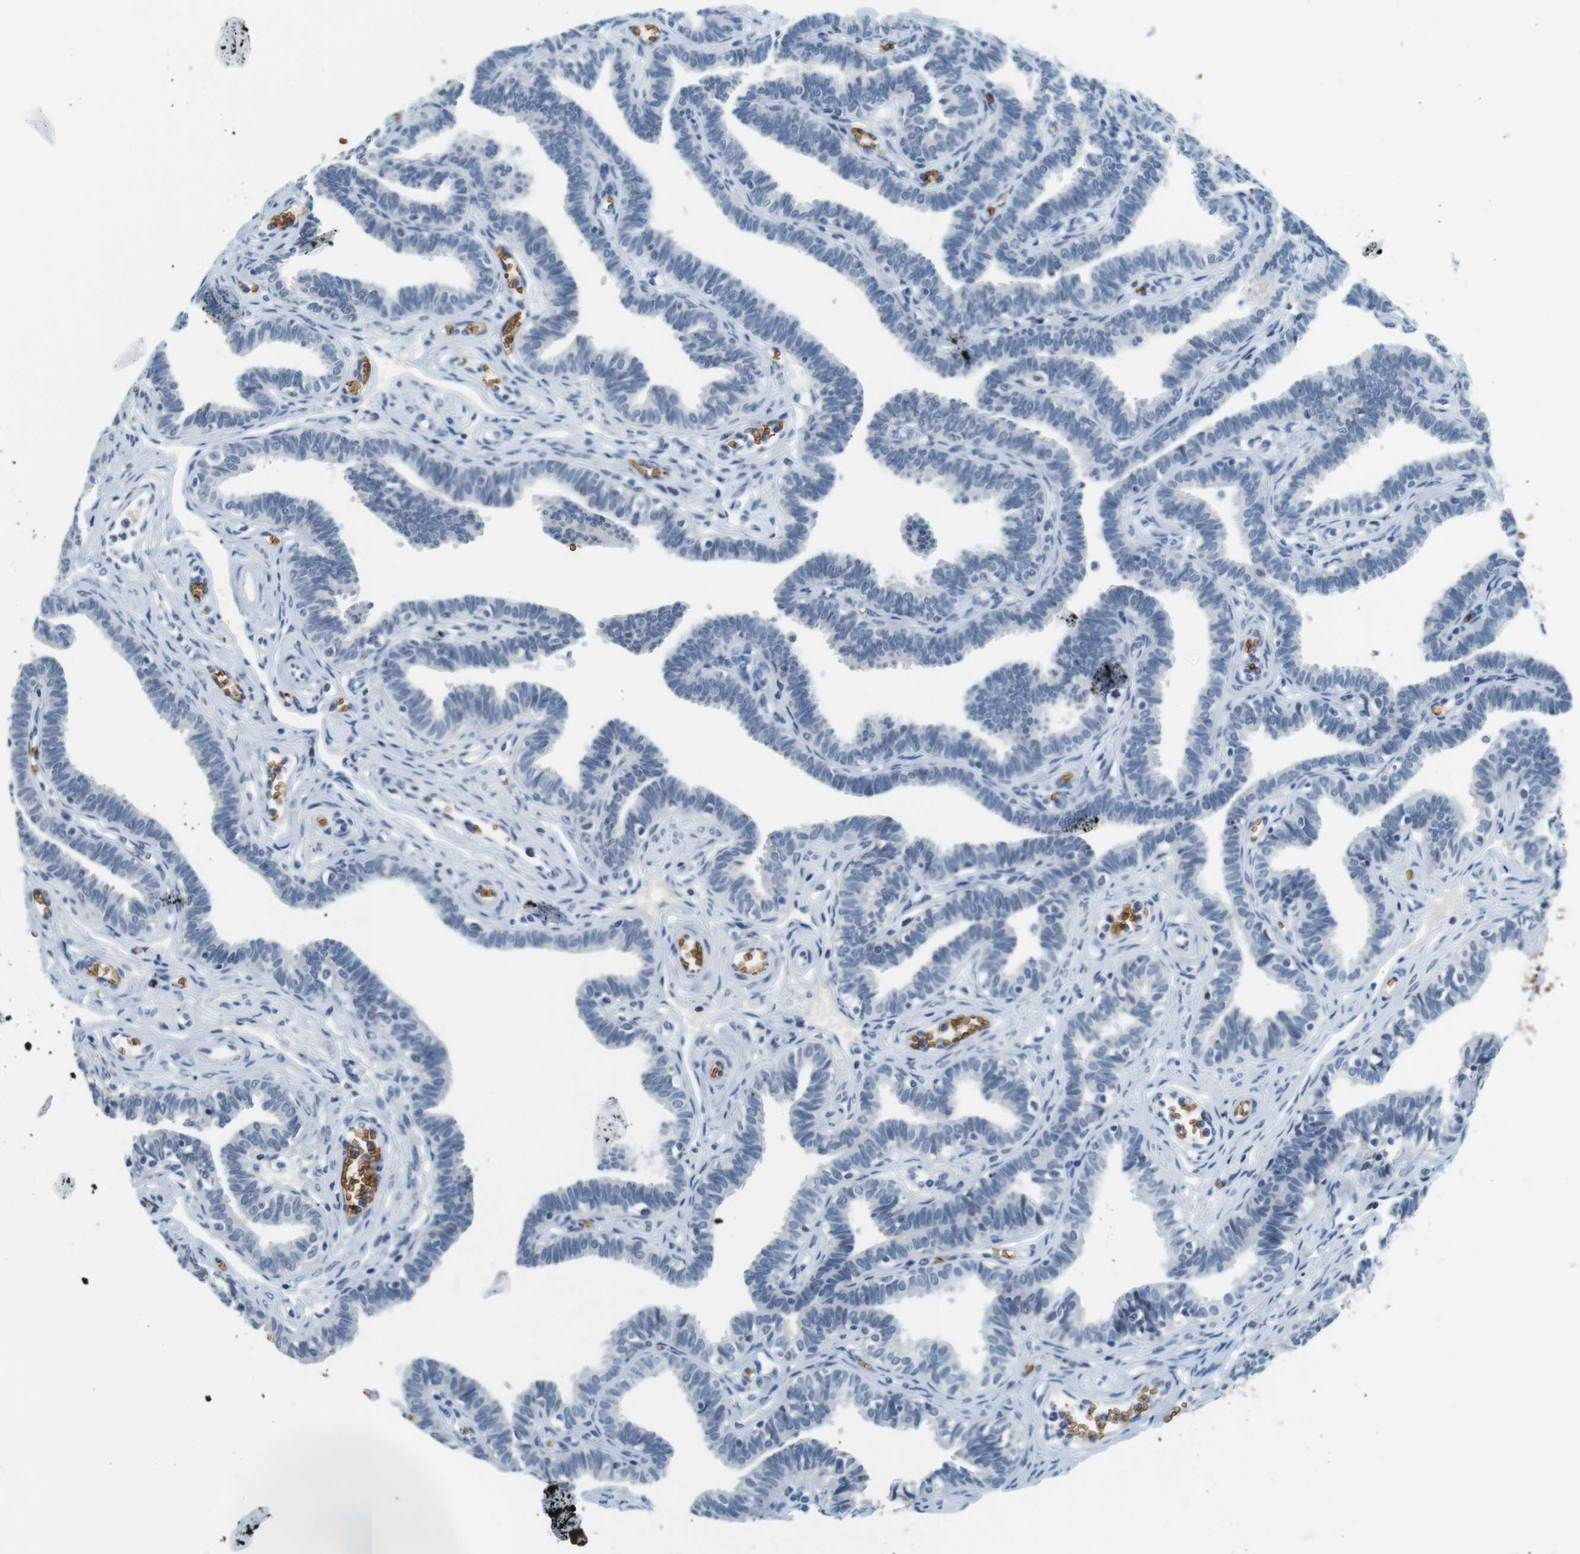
{"staining": {"intensity": "negative", "quantity": "none", "location": "none"}, "tissue": "fallopian tube", "cell_type": "Glandular cells", "image_type": "normal", "snomed": [{"axis": "morphology", "description": "Normal tissue, NOS"}, {"axis": "topography", "description": "Fallopian tube"}, {"axis": "topography", "description": "Ovary"}], "caption": "DAB (3,3'-diaminobenzidine) immunohistochemical staining of unremarkable fallopian tube exhibits no significant expression in glandular cells.", "gene": "SLC4A1", "patient": {"sex": "female", "age": 23}}